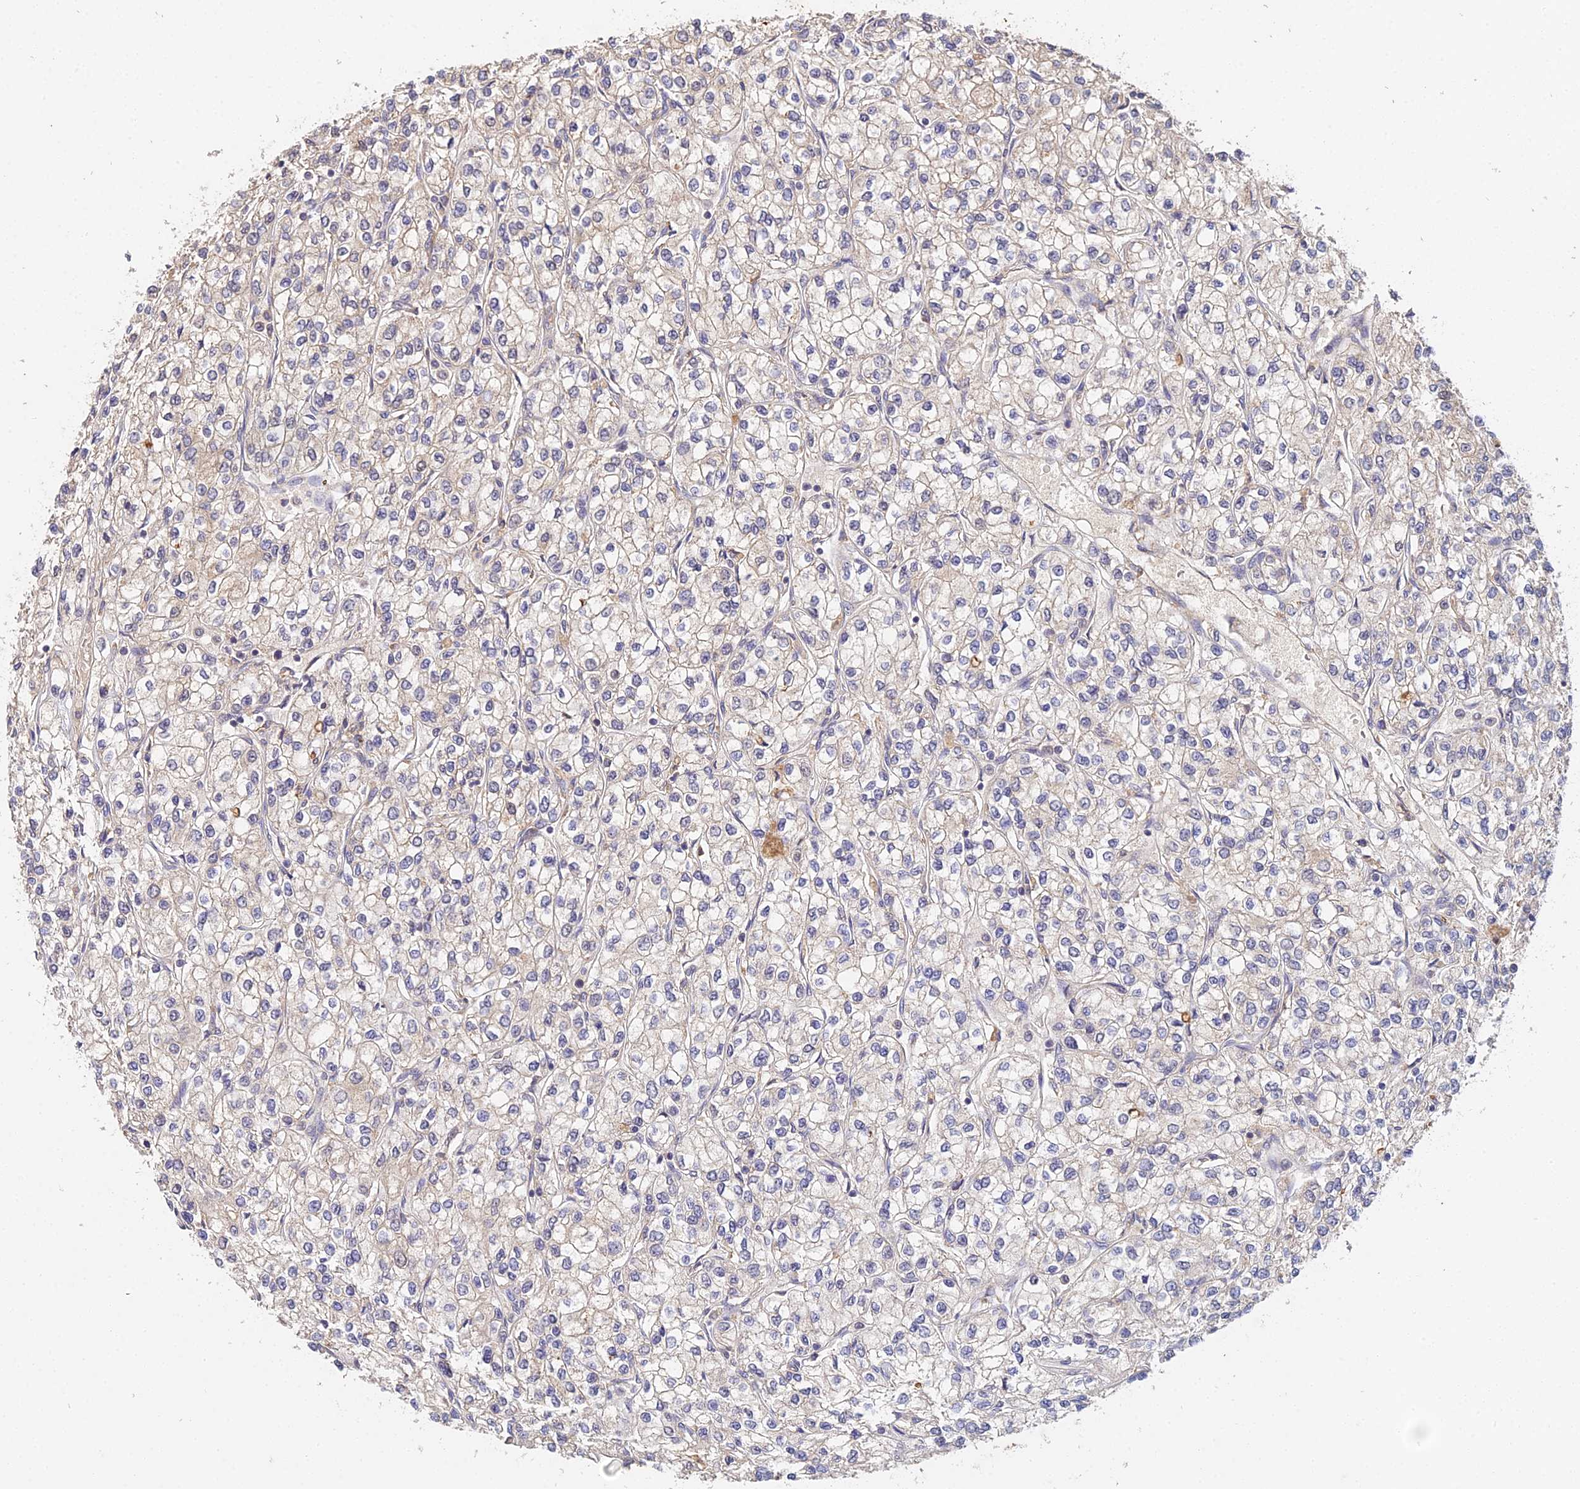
{"staining": {"intensity": "negative", "quantity": "none", "location": "none"}, "tissue": "renal cancer", "cell_type": "Tumor cells", "image_type": "cancer", "snomed": [{"axis": "morphology", "description": "Adenocarcinoma, NOS"}, {"axis": "topography", "description": "Kidney"}], "caption": "IHC of adenocarcinoma (renal) reveals no staining in tumor cells.", "gene": "TPRX1", "patient": {"sex": "male", "age": 80}}